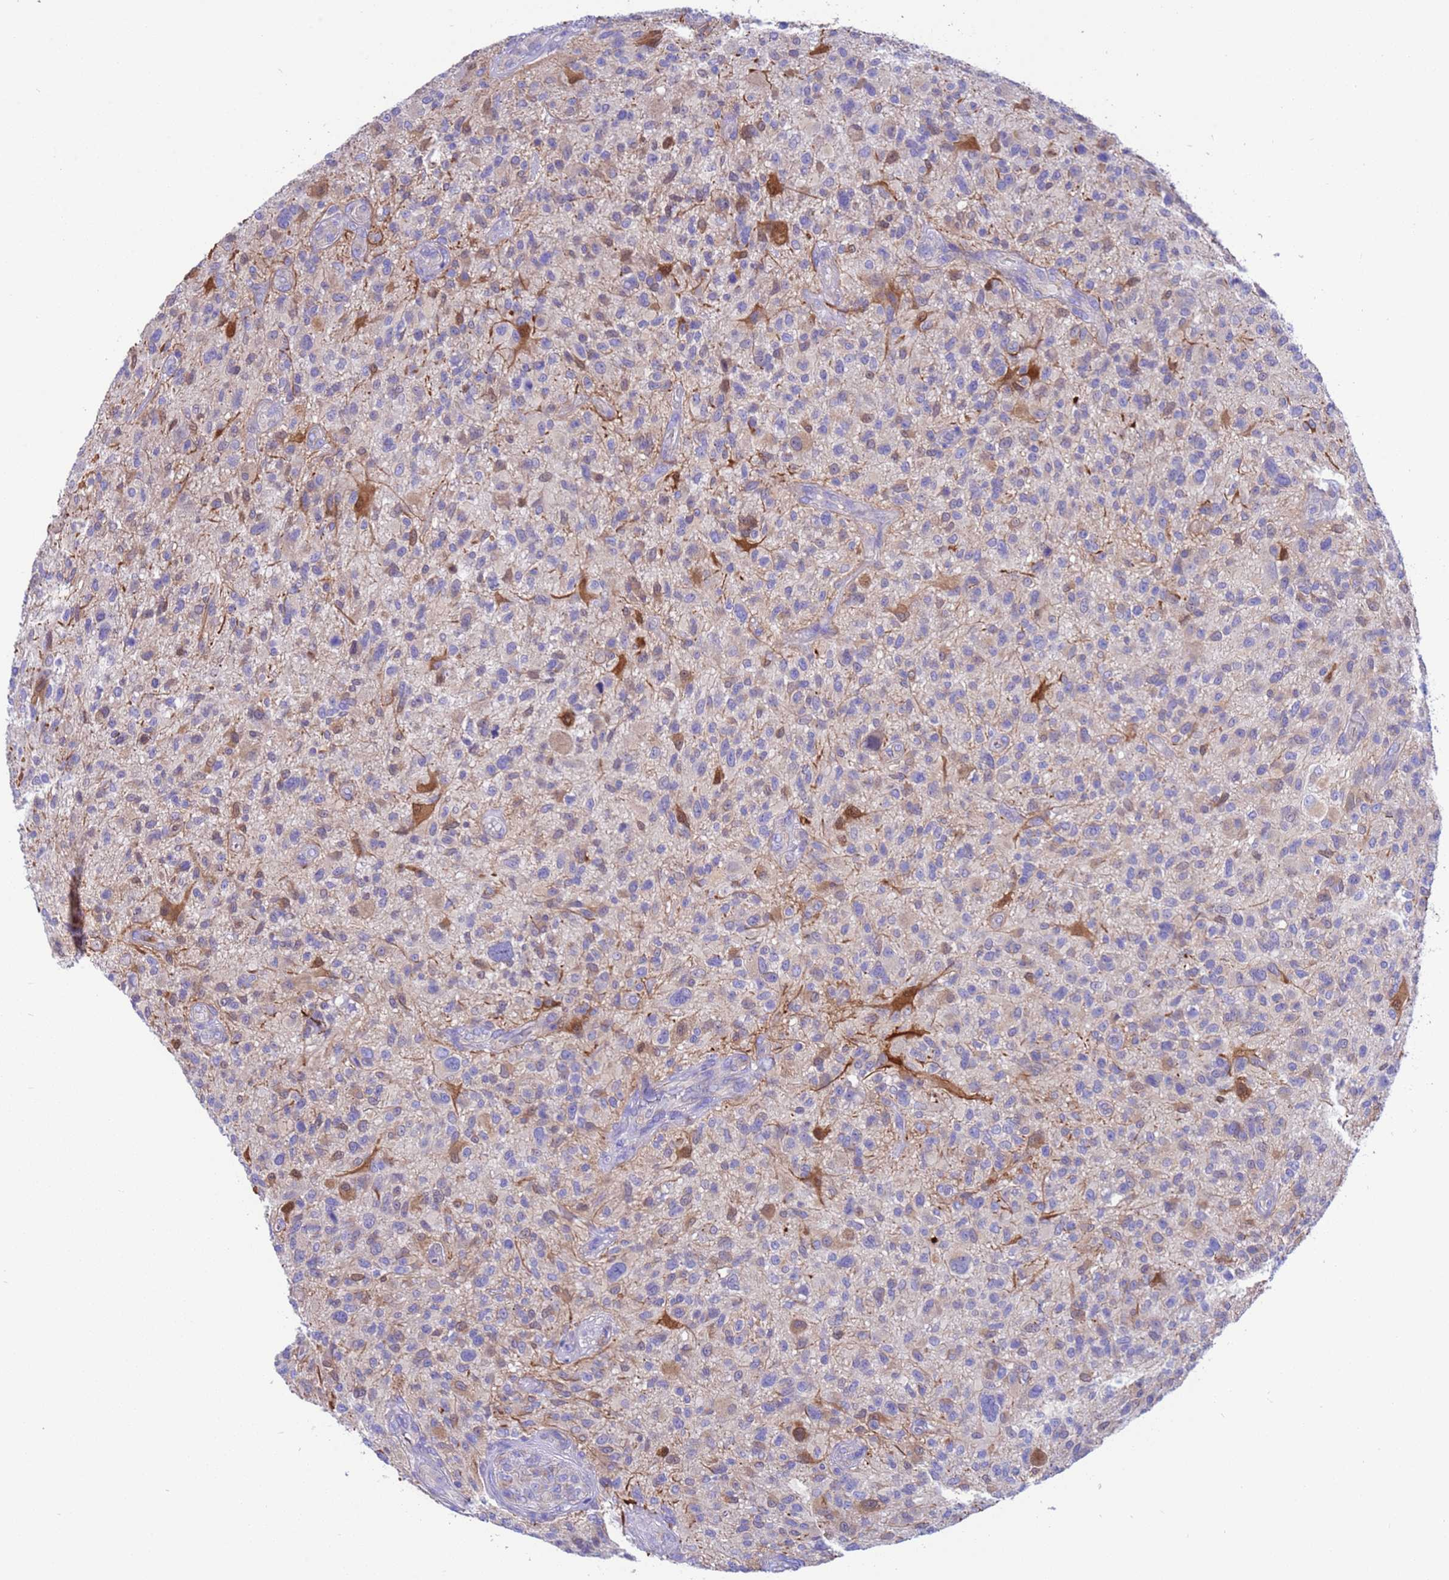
{"staining": {"intensity": "moderate", "quantity": "<25%", "location": "cytoplasmic/membranous,nuclear"}, "tissue": "glioma", "cell_type": "Tumor cells", "image_type": "cancer", "snomed": [{"axis": "morphology", "description": "Glioma, malignant, High grade"}, {"axis": "topography", "description": "Brain"}], "caption": "Immunohistochemical staining of human glioma demonstrates low levels of moderate cytoplasmic/membranous and nuclear expression in approximately <25% of tumor cells.", "gene": "C6orf47", "patient": {"sex": "male", "age": 47}}